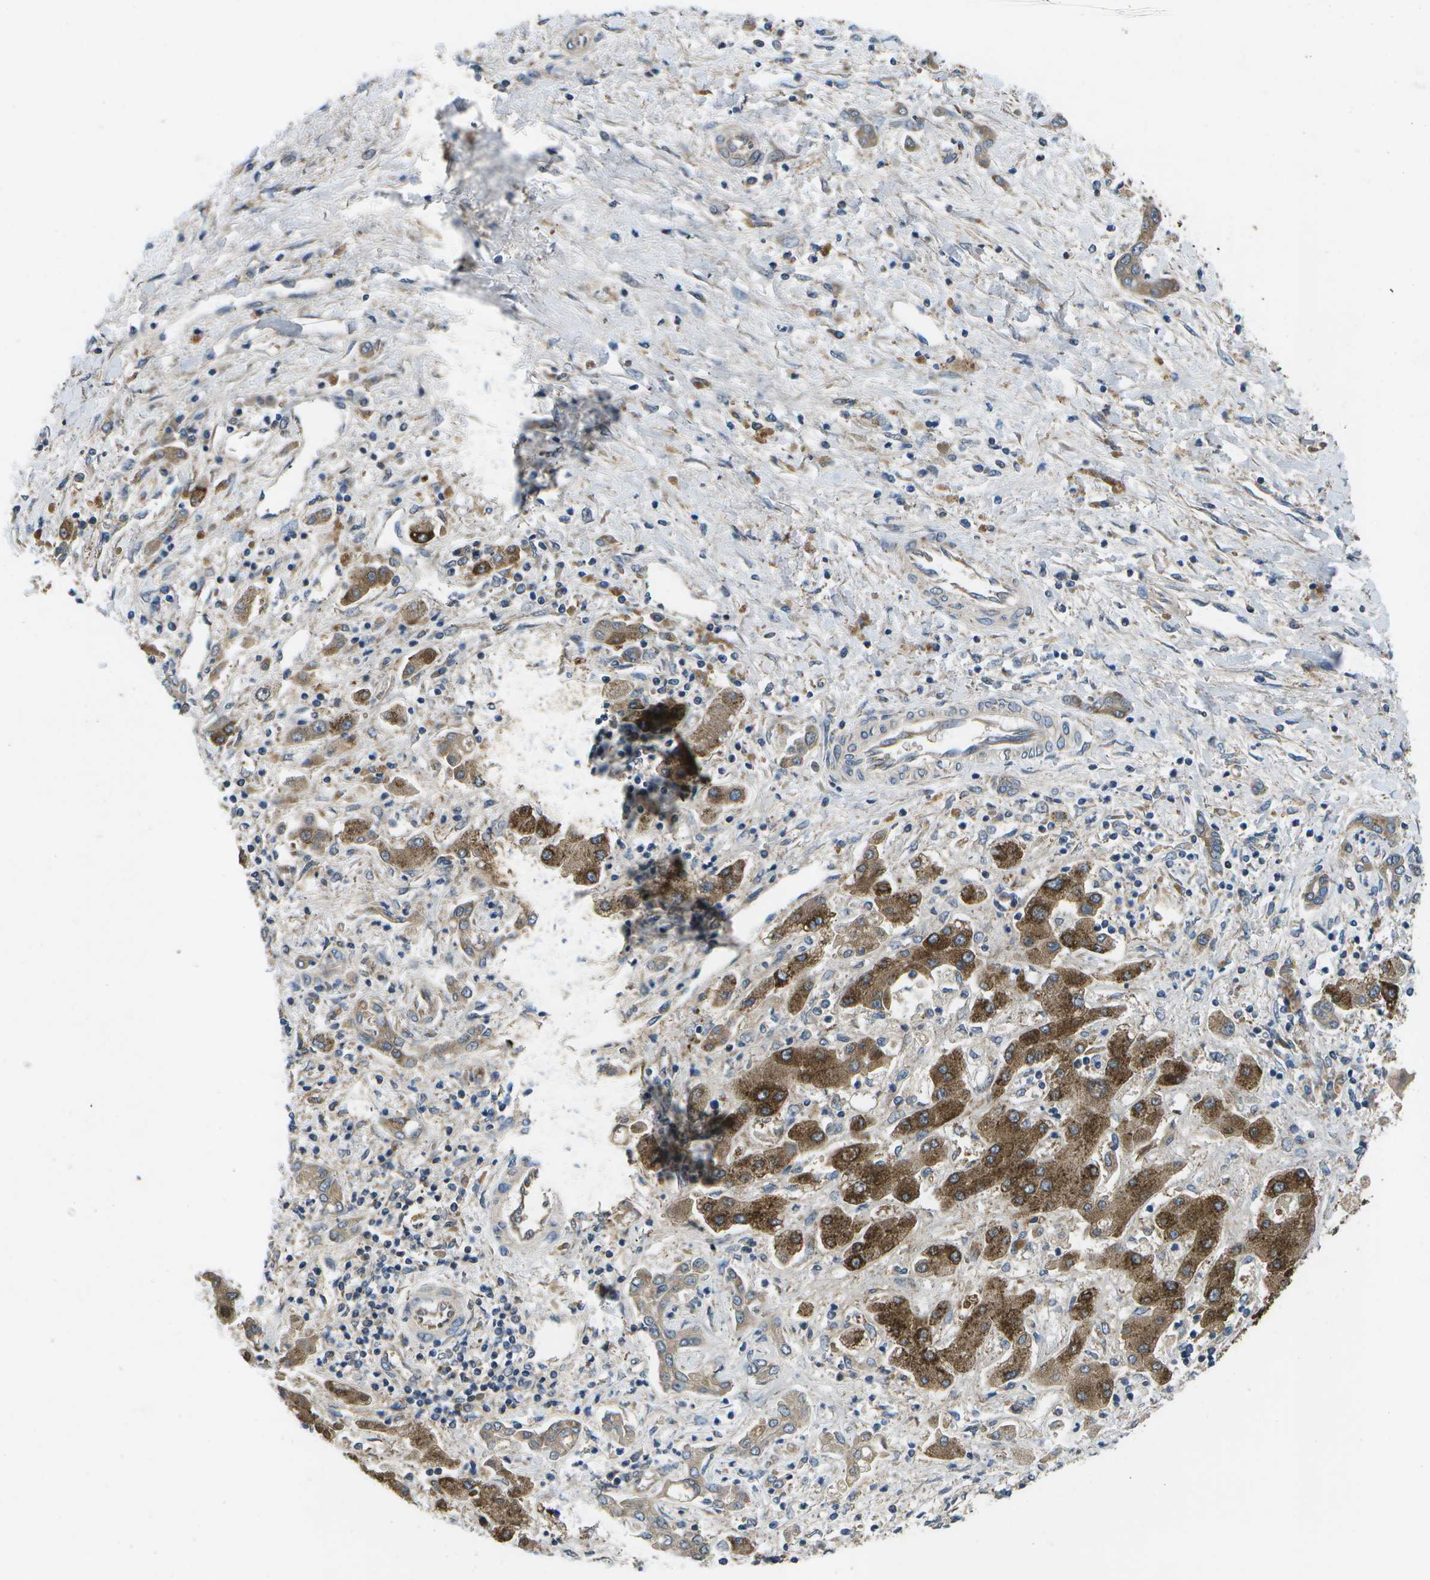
{"staining": {"intensity": "moderate", "quantity": ">75%", "location": "cytoplasmic/membranous"}, "tissue": "liver cancer", "cell_type": "Tumor cells", "image_type": "cancer", "snomed": [{"axis": "morphology", "description": "Cholangiocarcinoma"}, {"axis": "topography", "description": "Liver"}], "caption": "High-magnification brightfield microscopy of liver cancer (cholangiocarcinoma) stained with DAB (brown) and counterstained with hematoxylin (blue). tumor cells exhibit moderate cytoplasmic/membranous staining is appreciated in about>75% of cells.", "gene": "MVK", "patient": {"sex": "male", "age": 50}}